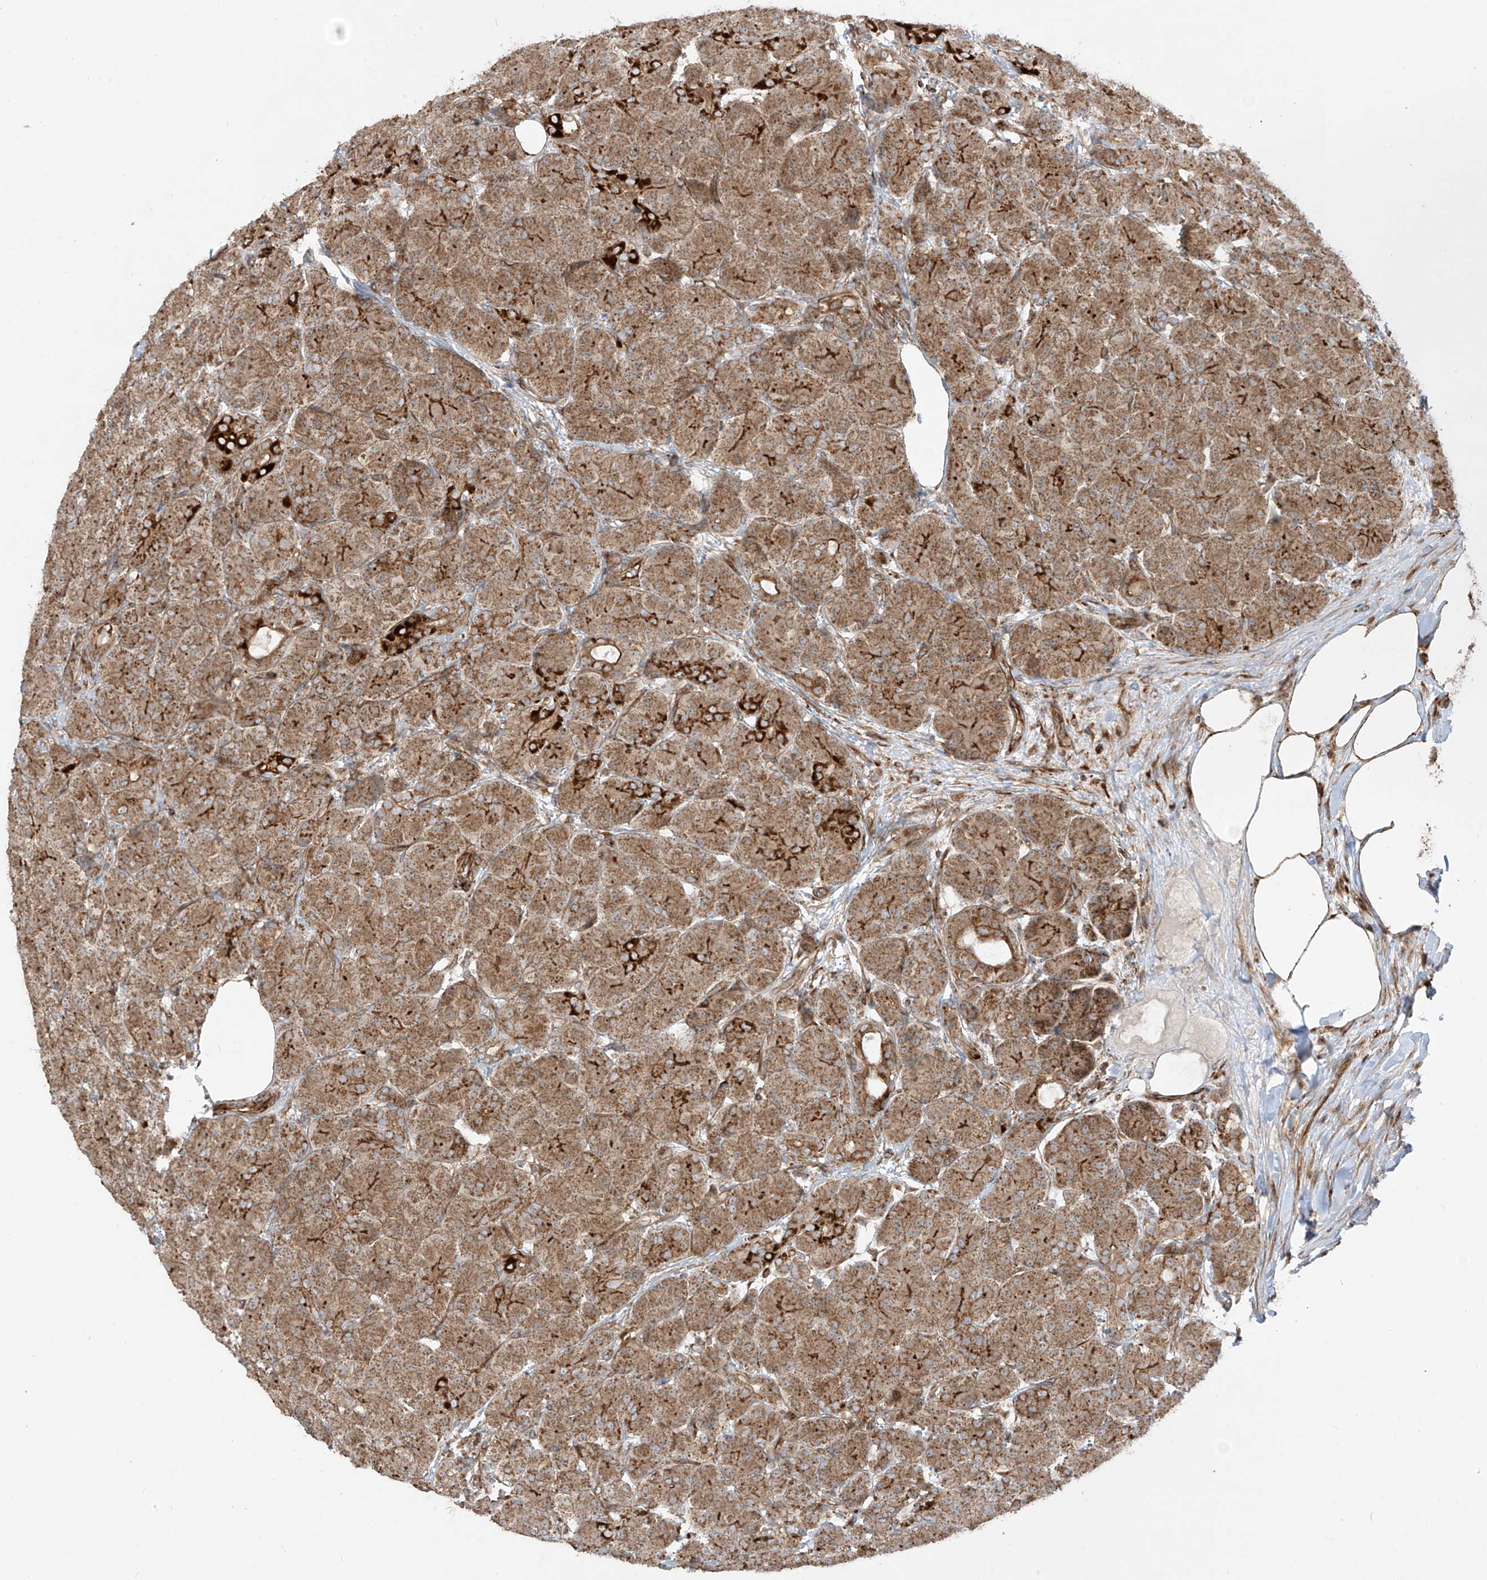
{"staining": {"intensity": "strong", "quantity": ">75%", "location": "cytoplasmic/membranous"}, "tissue": "pancreas", "cell_type": "Exocrine glandular cells", "image_type": "normal", "snomed": [{"axis": "morphology", "description": "Normal tissue, NOS"}, {"axis": "topography", "description": "Pancreas"}], "caption": "Immunohistochemistry (IHC) (DAB) staining of benign human pancreas reveals strong cytoplasmic/membranous protein expression in approximately >75% of exocrine glandular cells.", "gene": "EIF5B", "patient": {"sex": "male", "age": 63}}